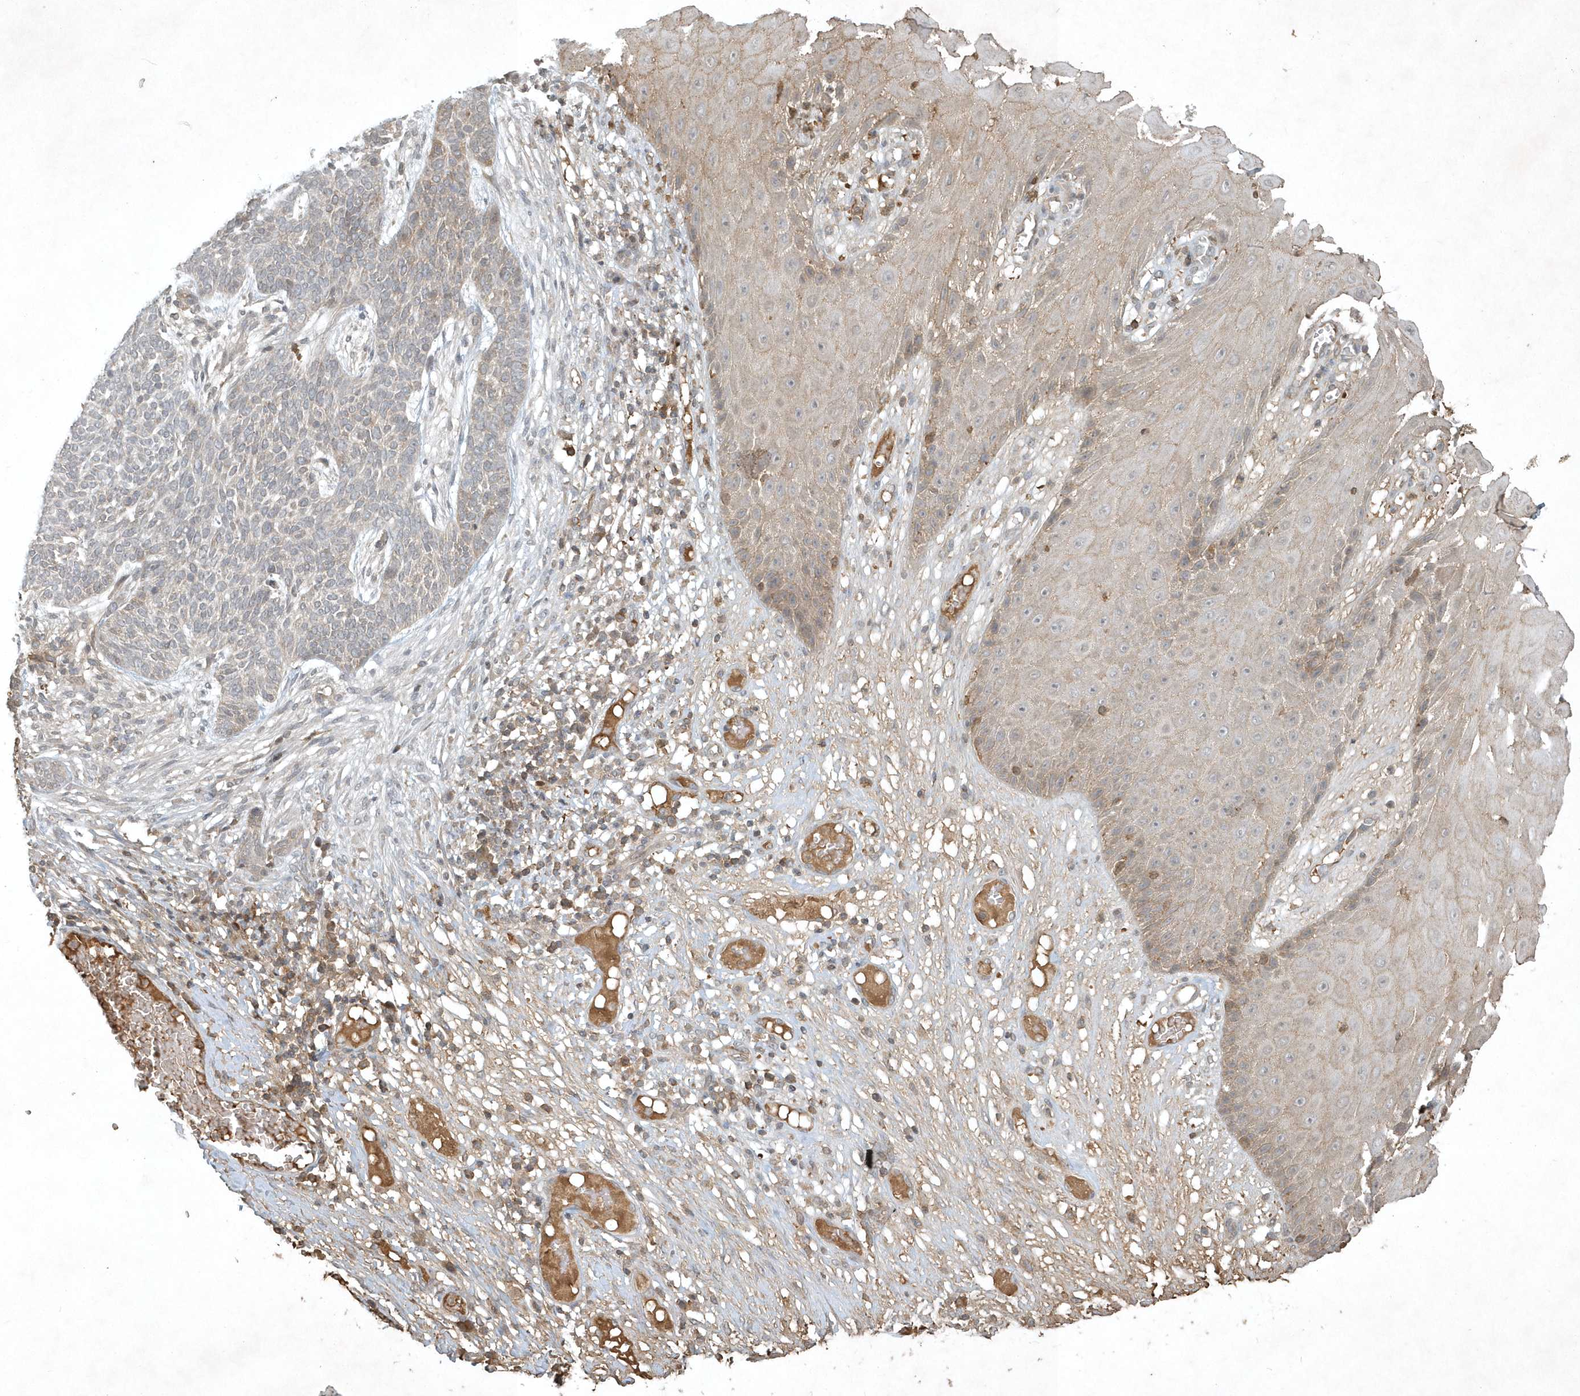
{"staining": {"intensity": "negative", "quantity": "none", "location": "none"}, "tissue": "skin cancer", "cell_type": "Tumor cells", "image_type": "cancer", "snomed": [{"axis": "morphology", "description": "Normal tissue, NOS"}, {"axis": "morphology", "description": "Basal cell carcinoma"}, {"axis": "topography", "description": "Skin"}], "caption": "This is an immunohistochemistry (IHC) photomicrograph of human skin cancer (basal cell carcinoma). There is no staining in tumor cells.", "gene": "TNFAIP6", "patient": {"sex": "male", "age": 64}}